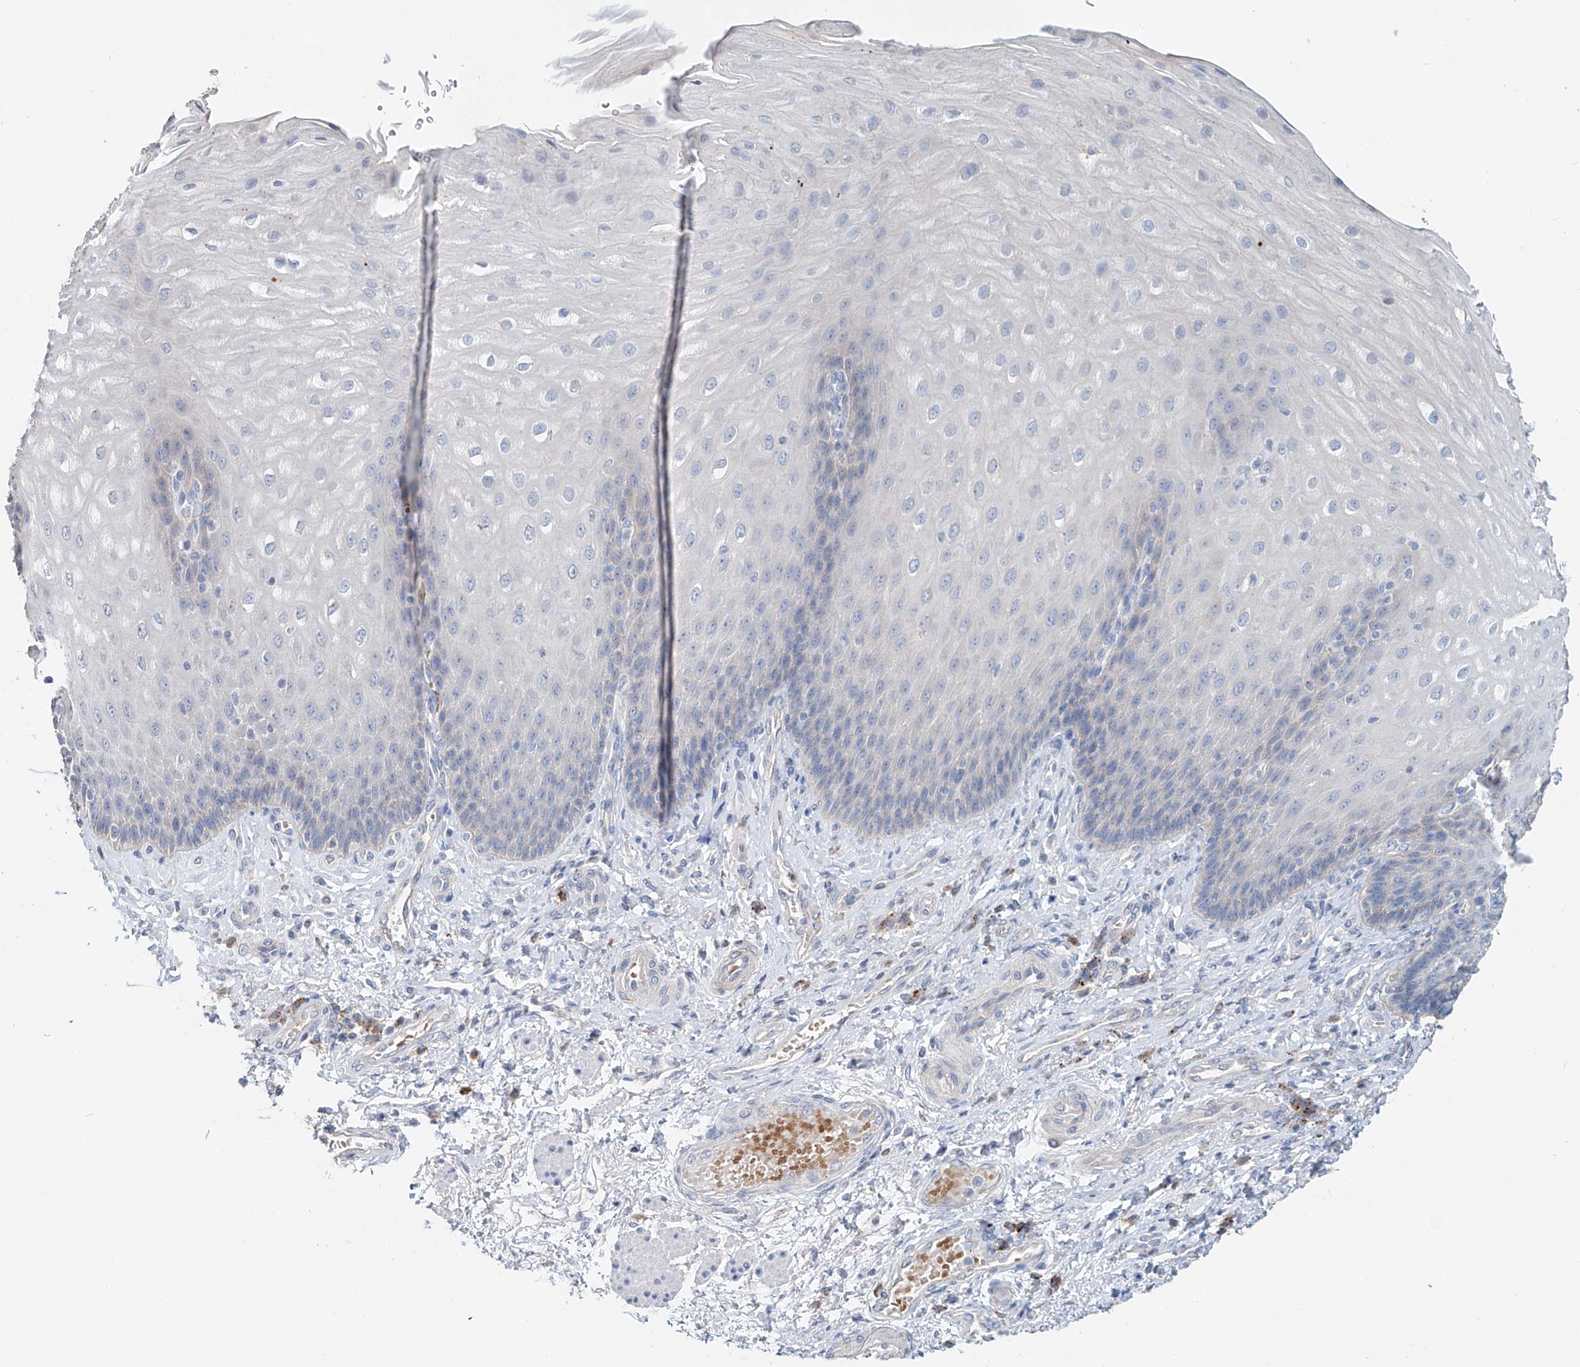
{"staining": {"intensity": "weak", "quantity": "<25%", "location": "cytoplasmic/membranous"}, "tissue": "esophagus", "cell_type": "Squamous epithelial cells", "image_type": "normal", "snomed": [{"axis": "morphology", "description": "Normal tissue, NOS"}, {"axis": "topography", "description": "Esophagus"}], "caption": "The immunohistochemistry (IHC) micrograph has no significant expression in squamous epithelial cells of esophagus.", "gene": "TRIM47", "patient": {"sex": "male", "age": 54}}